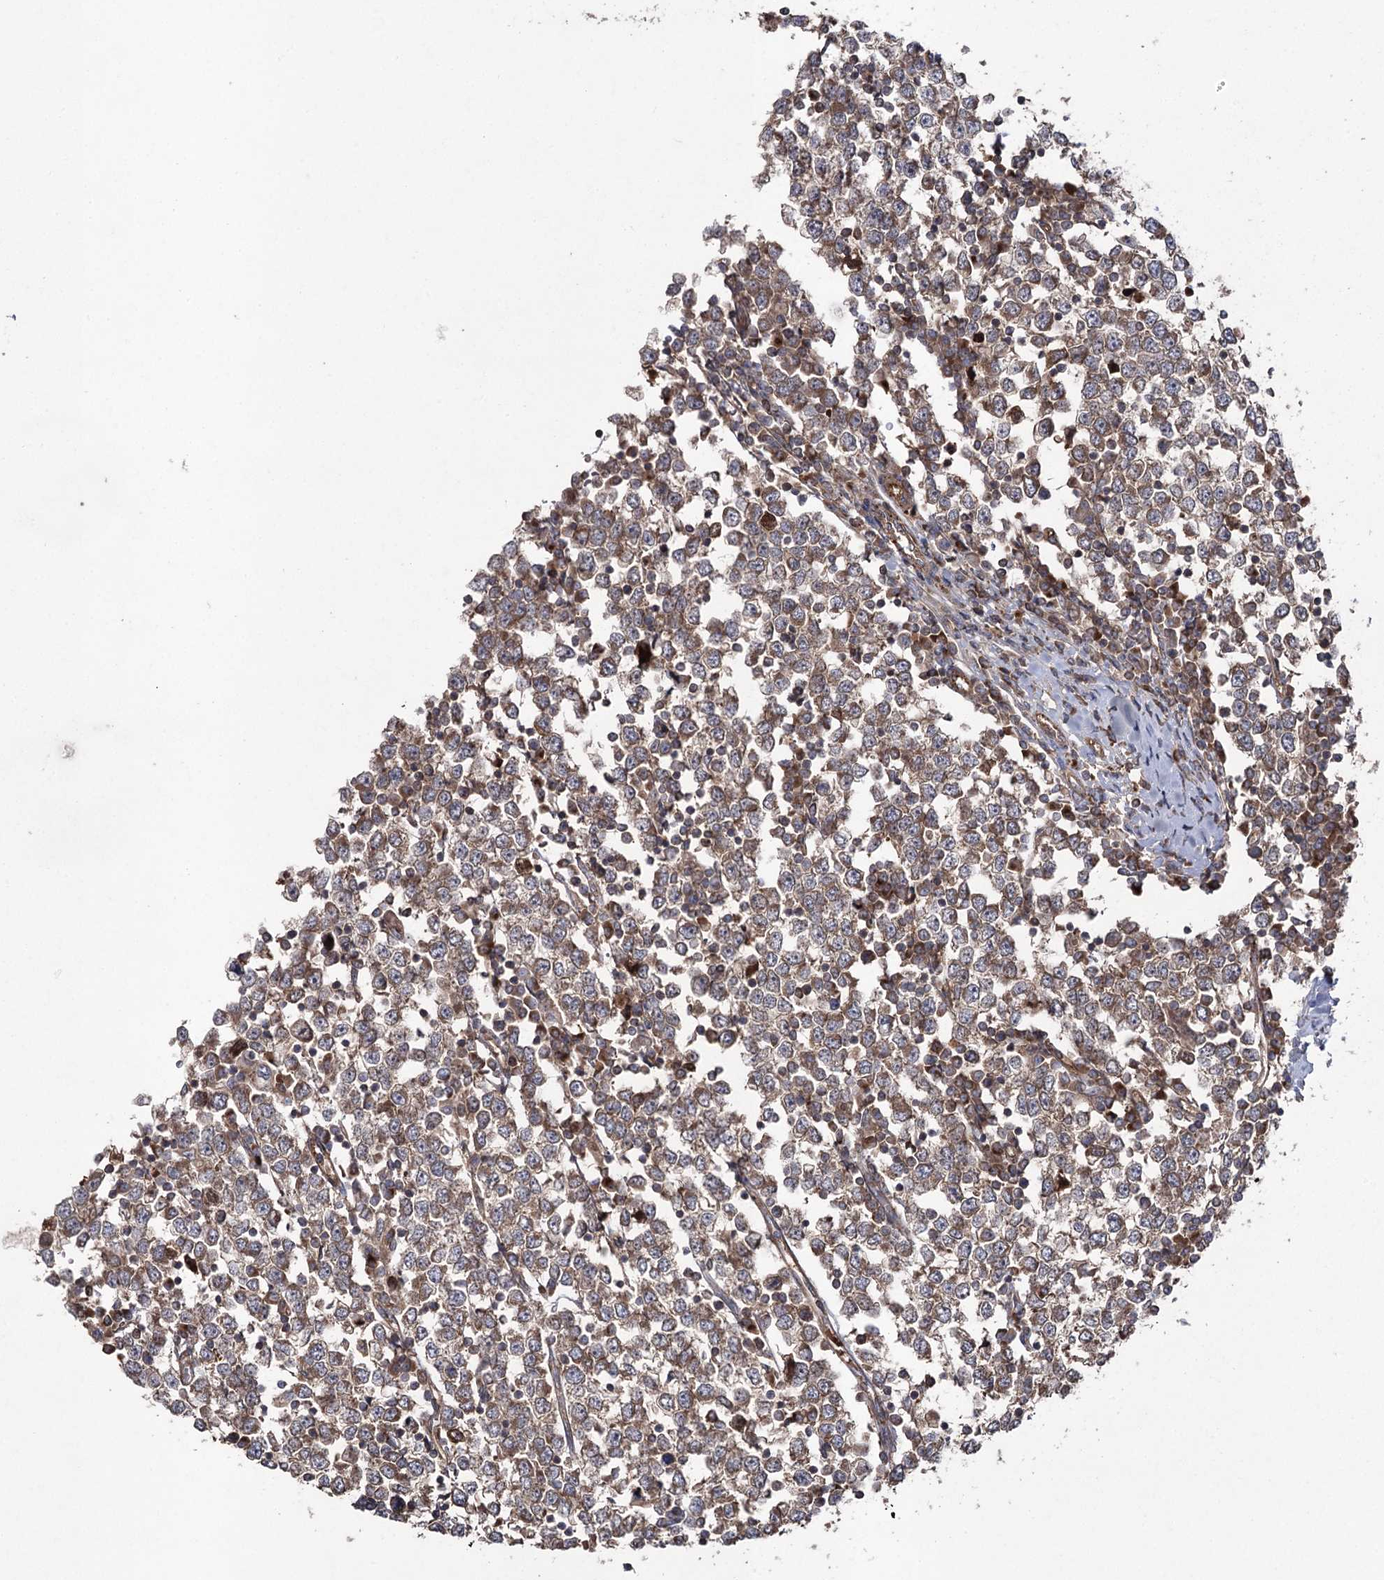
{"staining": {"intensity": "weak", "quantity": ">75%", "location": "cytoplasmic/membranous"}, "tissue": "testis cancer", "cell_type": "Tumor cells", "image_type": "cancer", "snomed": [{"axis": "morphology", "description": "Seminoma, NOS"}, {"axis": "topography", "description": "Testis"}], "caption": "Protein staining shows weak cytoplasmic/membranous positivity in about >75% of tumor cells in testis seminoma. The staining was performed using DAB (3,3'-diaminobenzidine), with brown indicating positive protein expression. Nuclei are stained blue with hematoxylin.", "gene": "LARS2", "patient": {"sex": "male", "age": 65}}